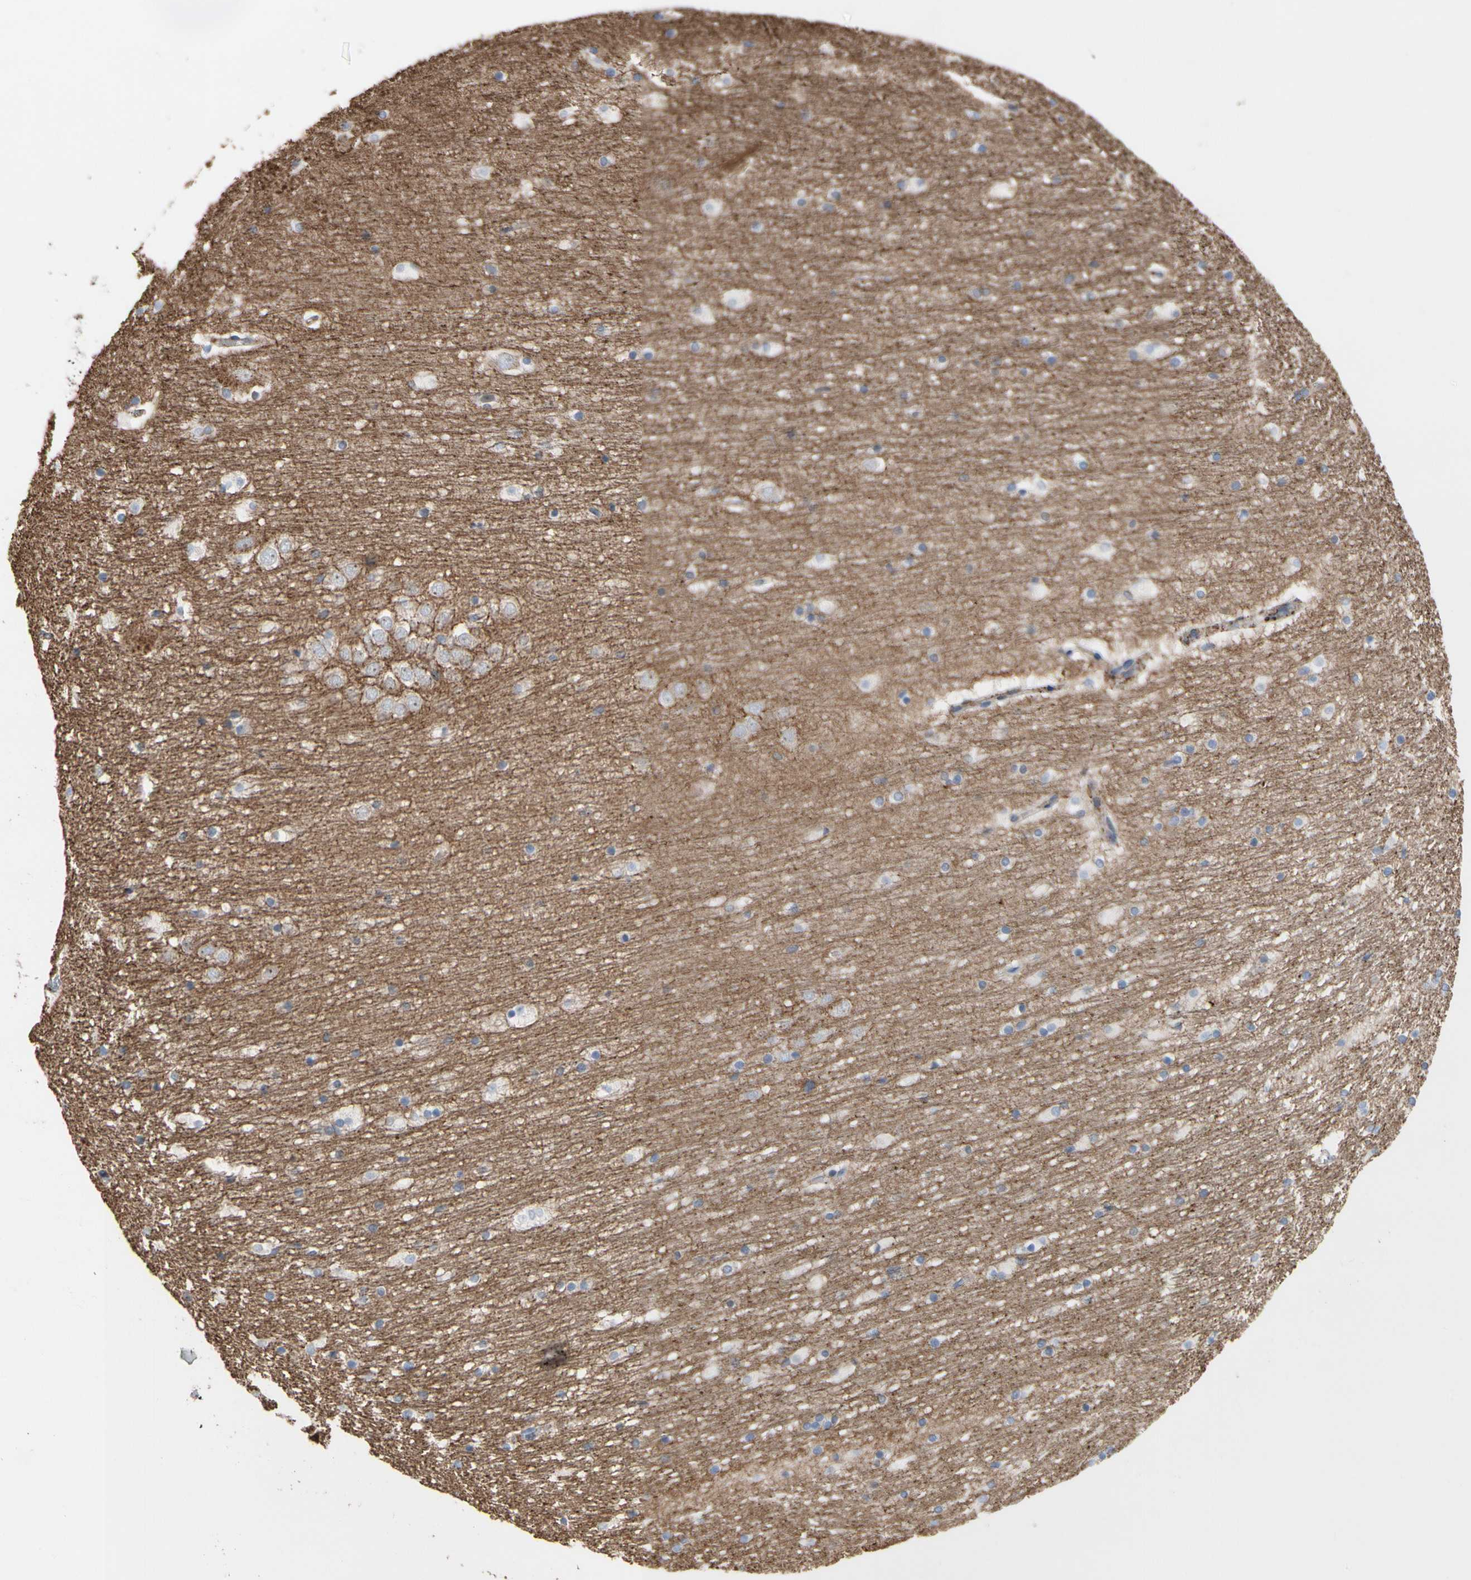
{"staining": {"intensity": "negative", "quantity": "none", "location": "none"}, "tissue": "hippocampus", "cell_type": "Glial cells", "image_type": "normal", "snomed": [{"axis": "morphology", "description": "Normal tissue, NOS"}, {"axis": "topography", "description": "Hippocampus"}], "caption": "Immunohistochemistry (IHC) of unremarkable hippocampus reveals no positivity in glial cells. (DAB (3,3'-diaminobenzidine) immunohistochemistry, high magnification).", "gene": "ANXA6", "patient": {"sex": "male", "age": 45}}